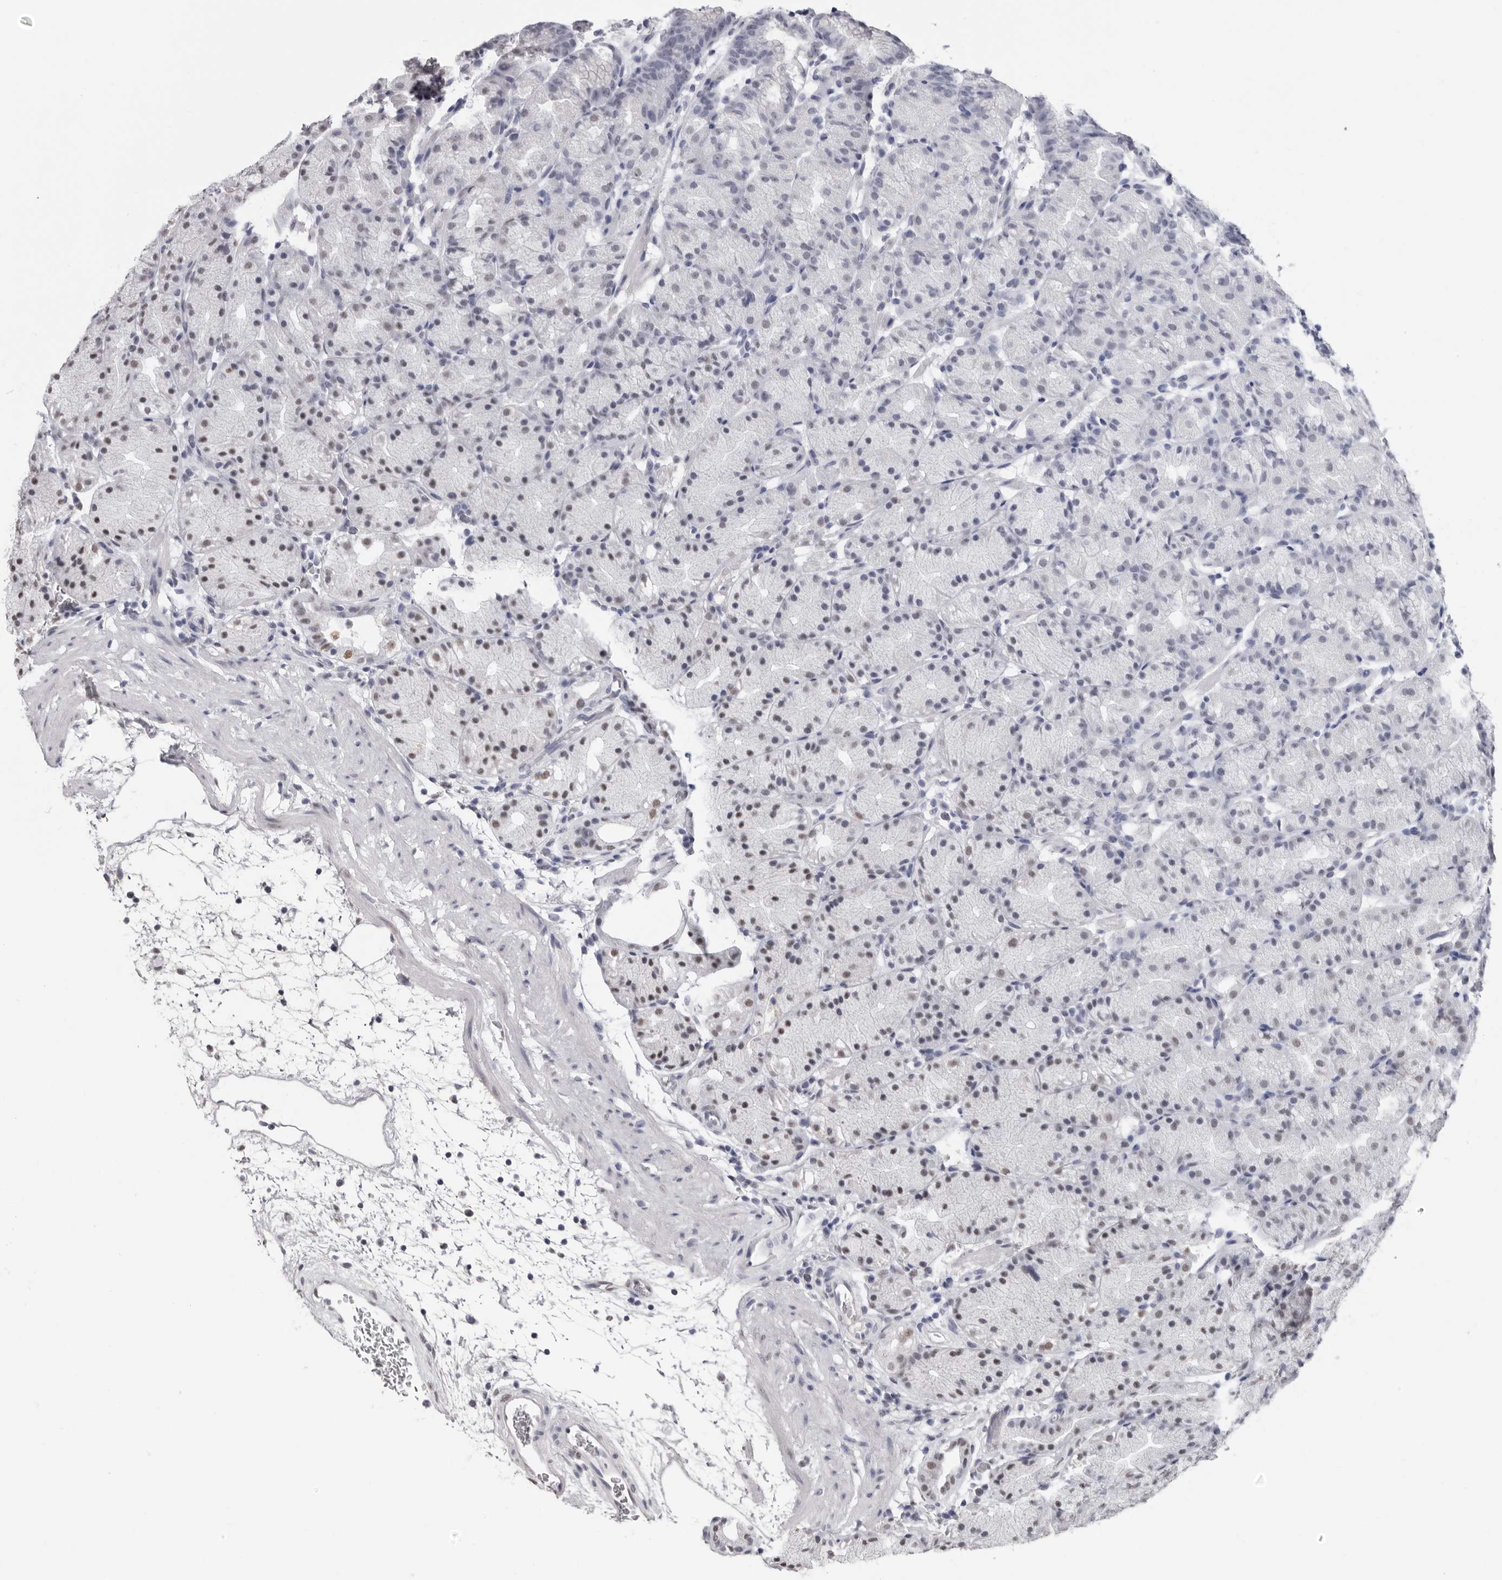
{"staining": {"intensity": "weak", "quantity": "25%-75%", "location": "nuclear"}, "tissue": "stomach", "cell_type": "Glandular cells", "image_type": "normal", "snomed": [{"axis": "morphology", "description": "Normal tissue, NOS"}, {"axis": "topography", "description": "Stomach, upper"}], "caption": "Stomach stained with DAB (3,3'-diaminobenzidine) immunohistochemistry (IHC) reveals low levels of weak nuclear staining in approximately 25%-75% of glandular cells.", "gene": "SCAF4", "patient": {"sex": "male", "age": 48}}